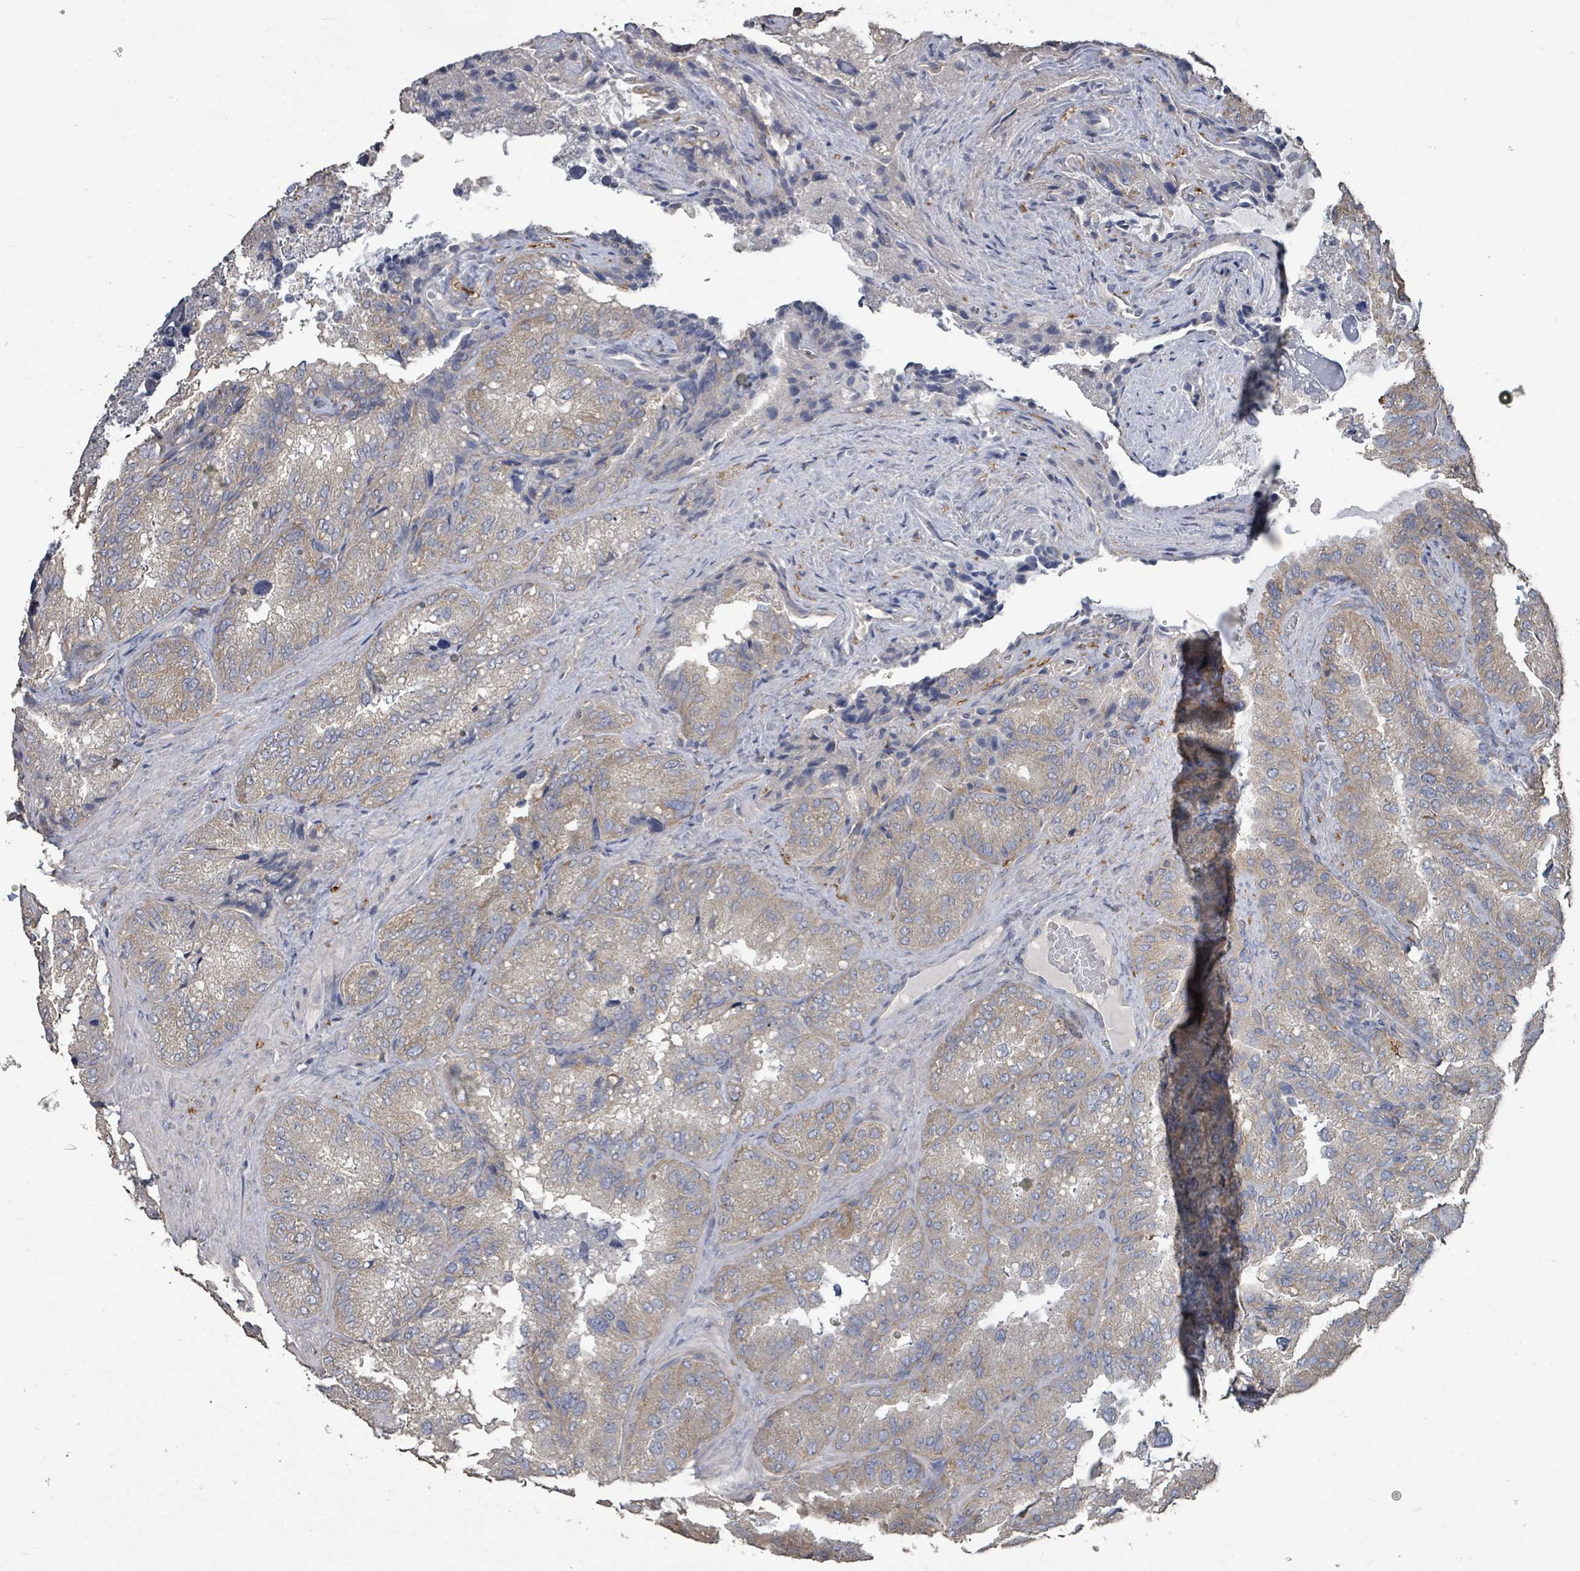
{"staining": {"intensity": "weak", "quantity": "25%-75%", "location": "cytoplasmic/membranous"}, "tissue": "seminal vesicle", "cell_type": "Glandular cells", "image_type": "normal", "snomed": [{"axis": "morphology", "description": "Normal tissue, NOS"}, {"axis": "topography", "description": "Seminal veicle"}], "caption": "Immunohistochemical staining of normal human seminal vesicle exhibits 25%-75% levels of weak cytoplasmic/membranous protein expression in approximately 25%-75% of glandular cells.", "gene": "SLC9A7", "patient": {"sex": "male", "age": 58}}